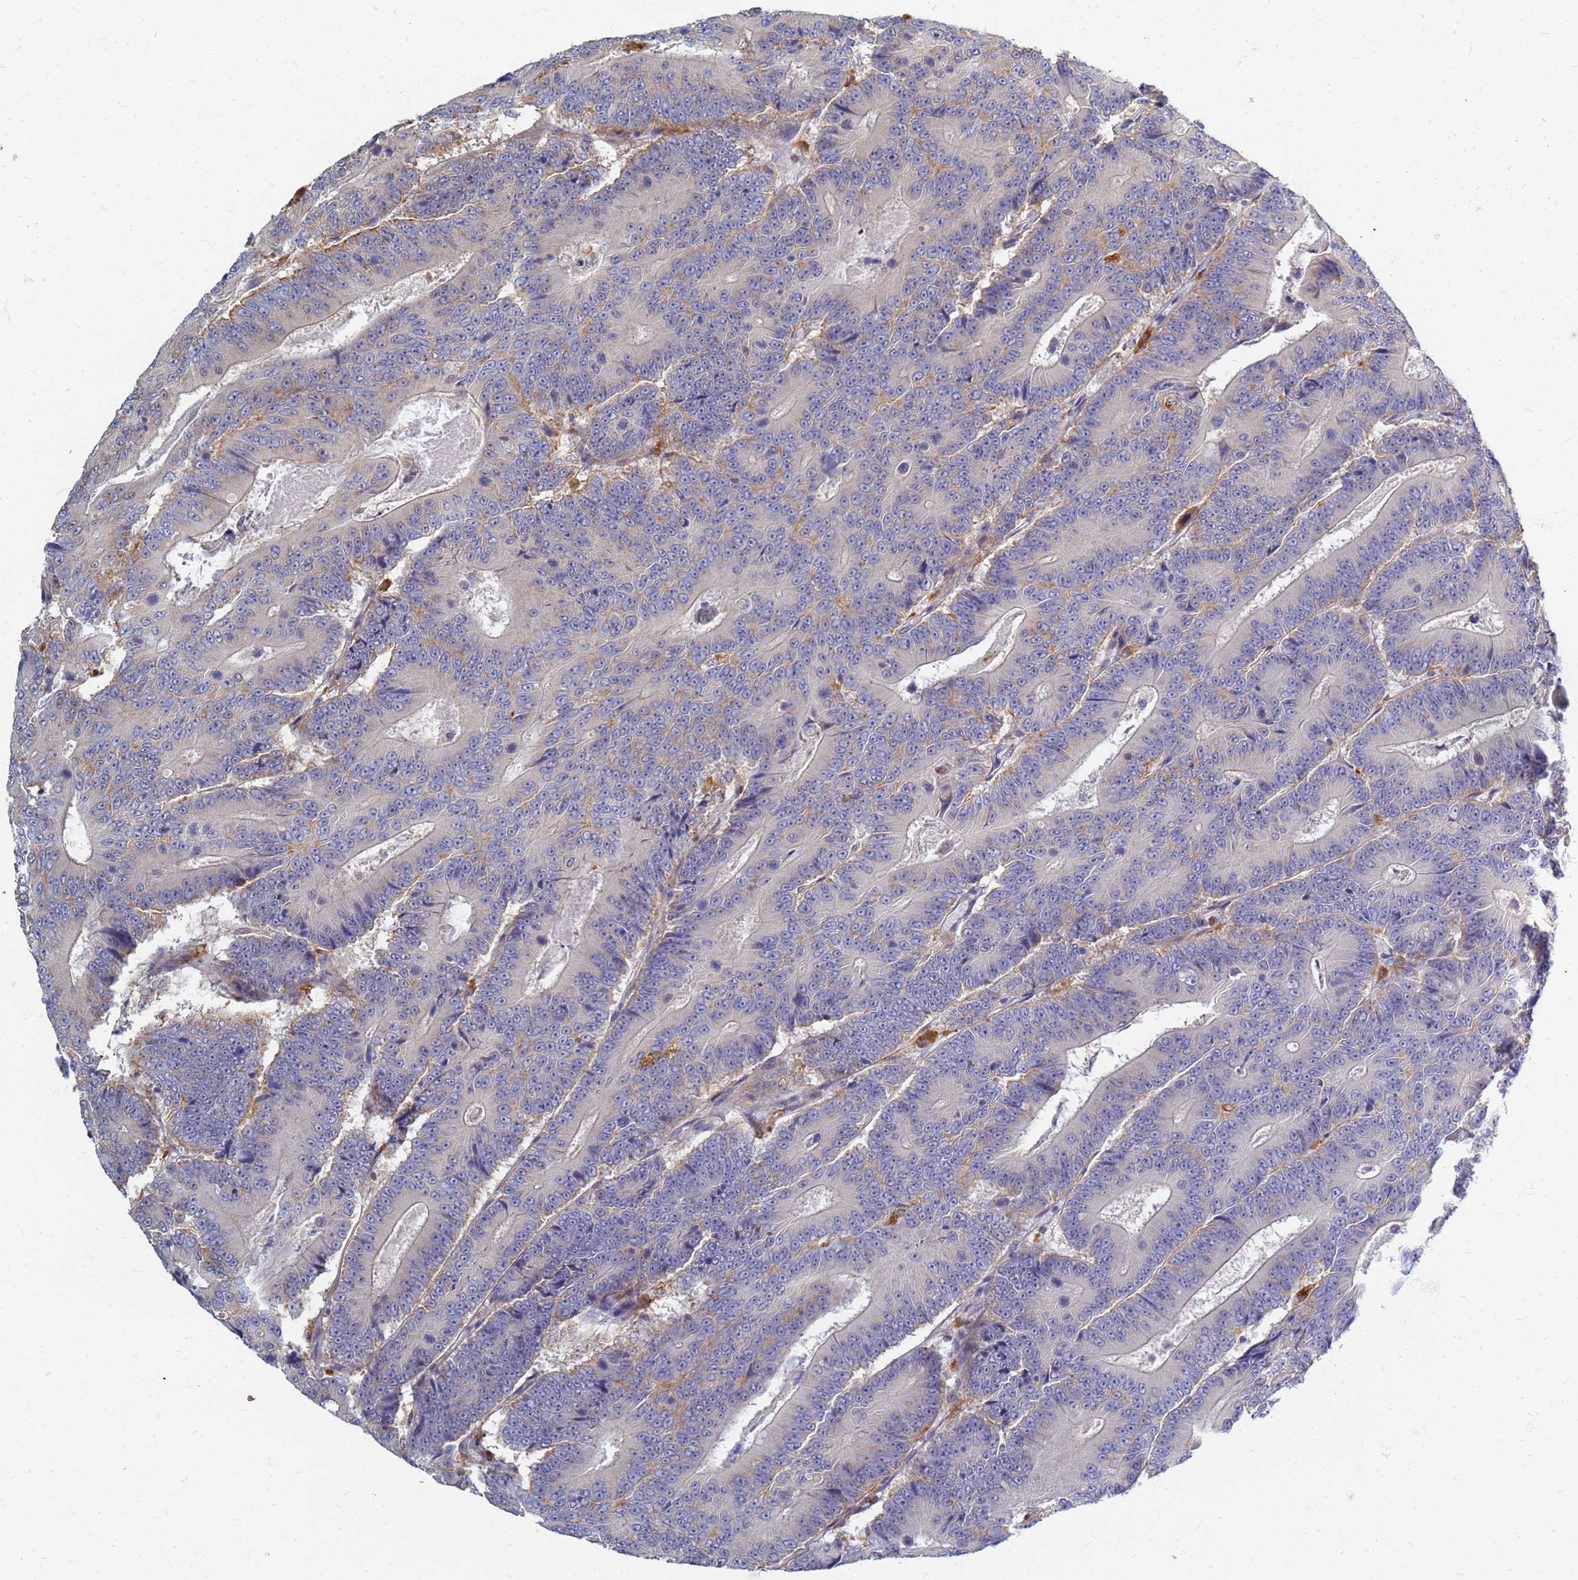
{"staining": {"intensity": "negative", "quantity": "none", "location": "none"}, "tissue": "colorectal cancer", "cell_type": "Tumor cells", "image_type": "cancer", "snomed": [{"axis": "morphology", "description": "Adenocarcinoma, NOS"}, {"axis": "topography", "description": "Colon"}], "caption": "Immunohistochemistry (IHC) micrograph of neoplastic tissue: human colorectal cancer (adenocarcinoma) stained with DAB demonstrates no significant protein positivity in tumor cells.", "gene": "ATP6V1E1", "patient": {"sex": "male", "age": 83}}